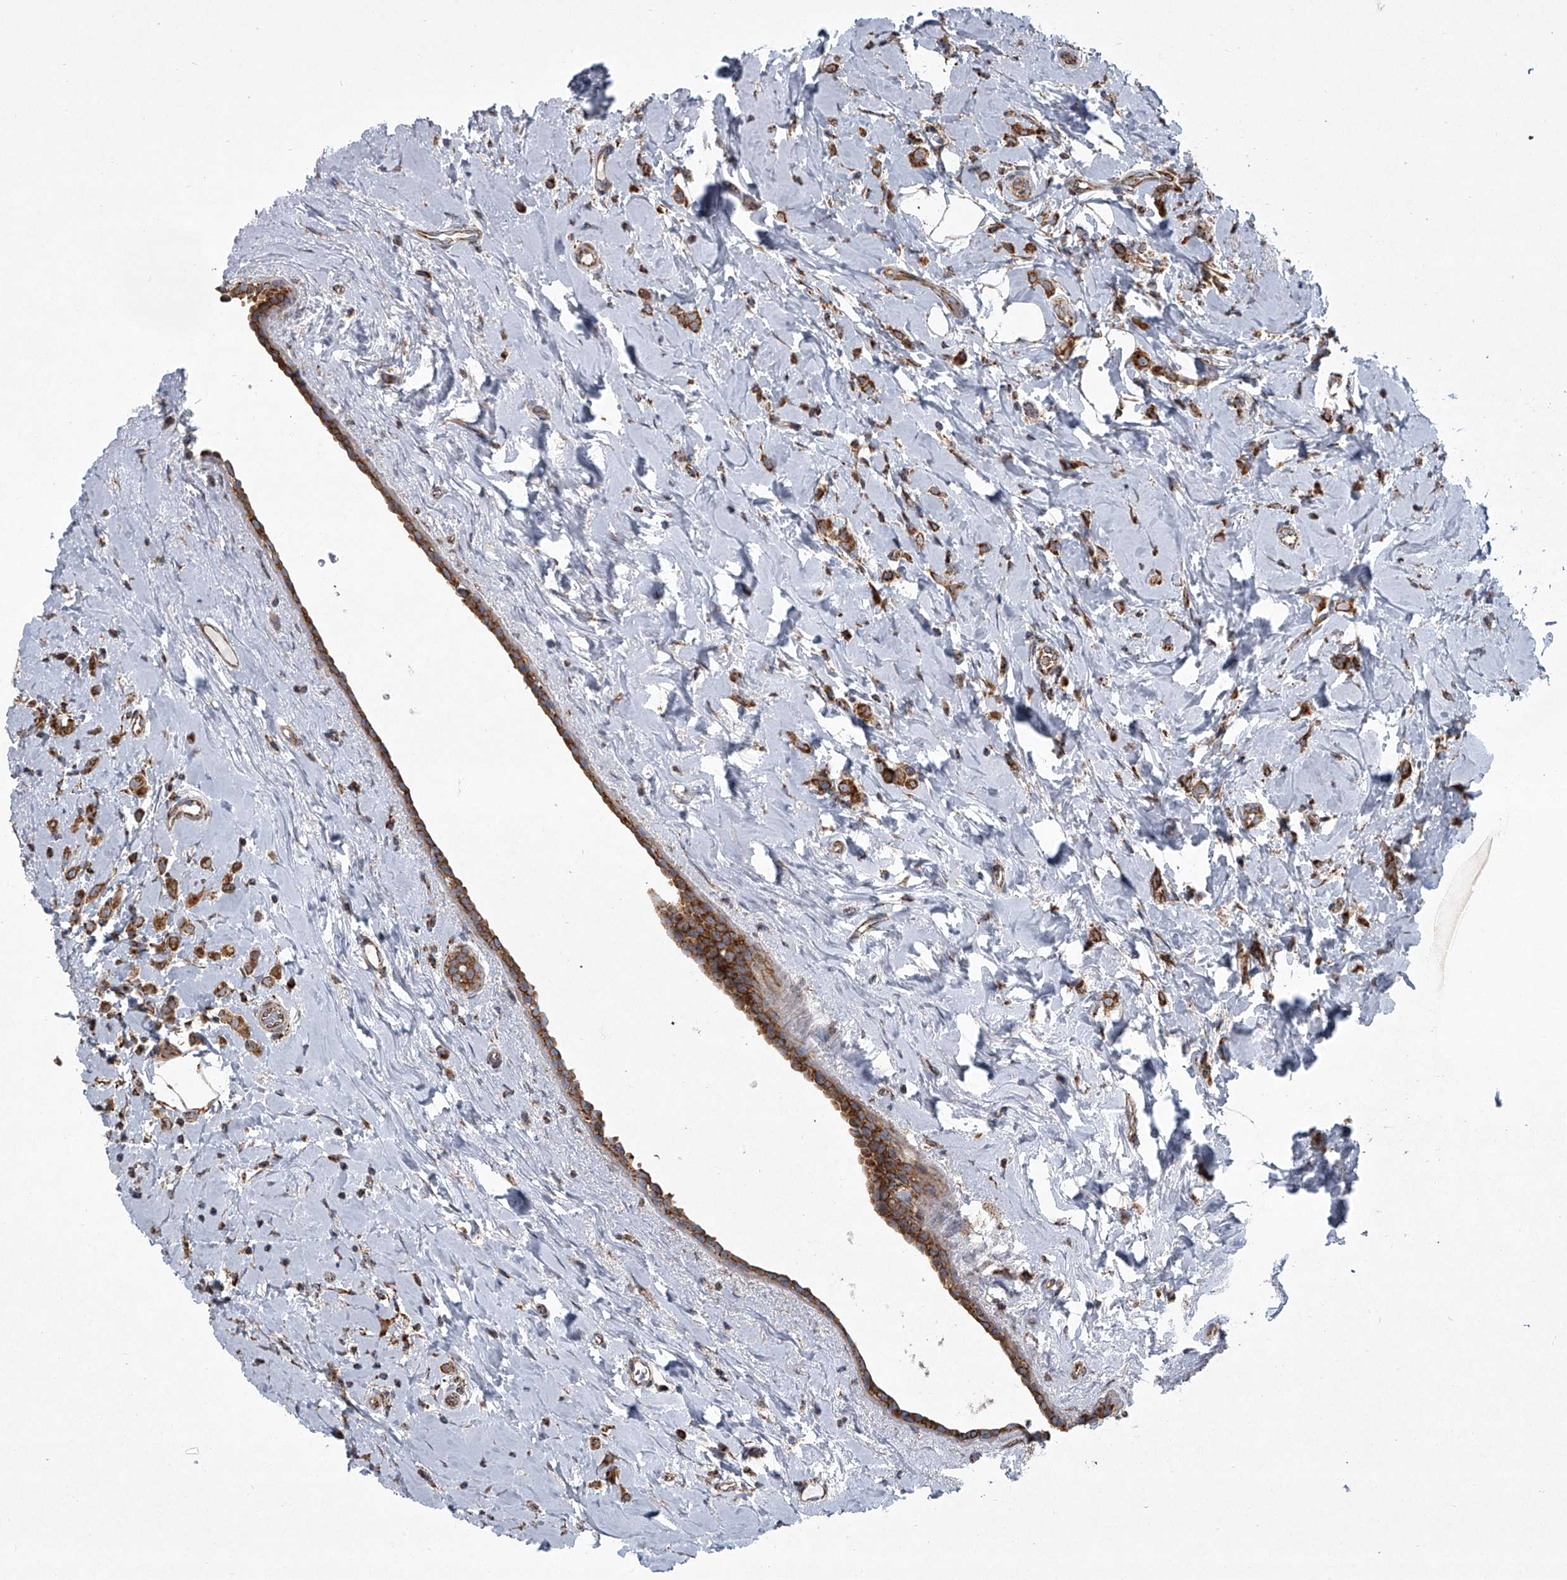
{"staining": {"intensity": "moderate", "quantity": ">75%", "location": "cytoplasmic/membranous"}, "tissue": "breast cancer", "cell_type": "Tumor cells", "image_type": "cancer", "snomed": [{"axis": "morphology", "description": "Lobular carcinoma"}, {"axis": "topography", "description": "Breast"}], "caption": "Protein analysis of breast lobular carcinoma tissue displays moderate cytoplasmic/membranous expression in approximately >75% of tumor cells.", "gene": "ZC3H15", "patient": {"sex": "female", "age": 47}}